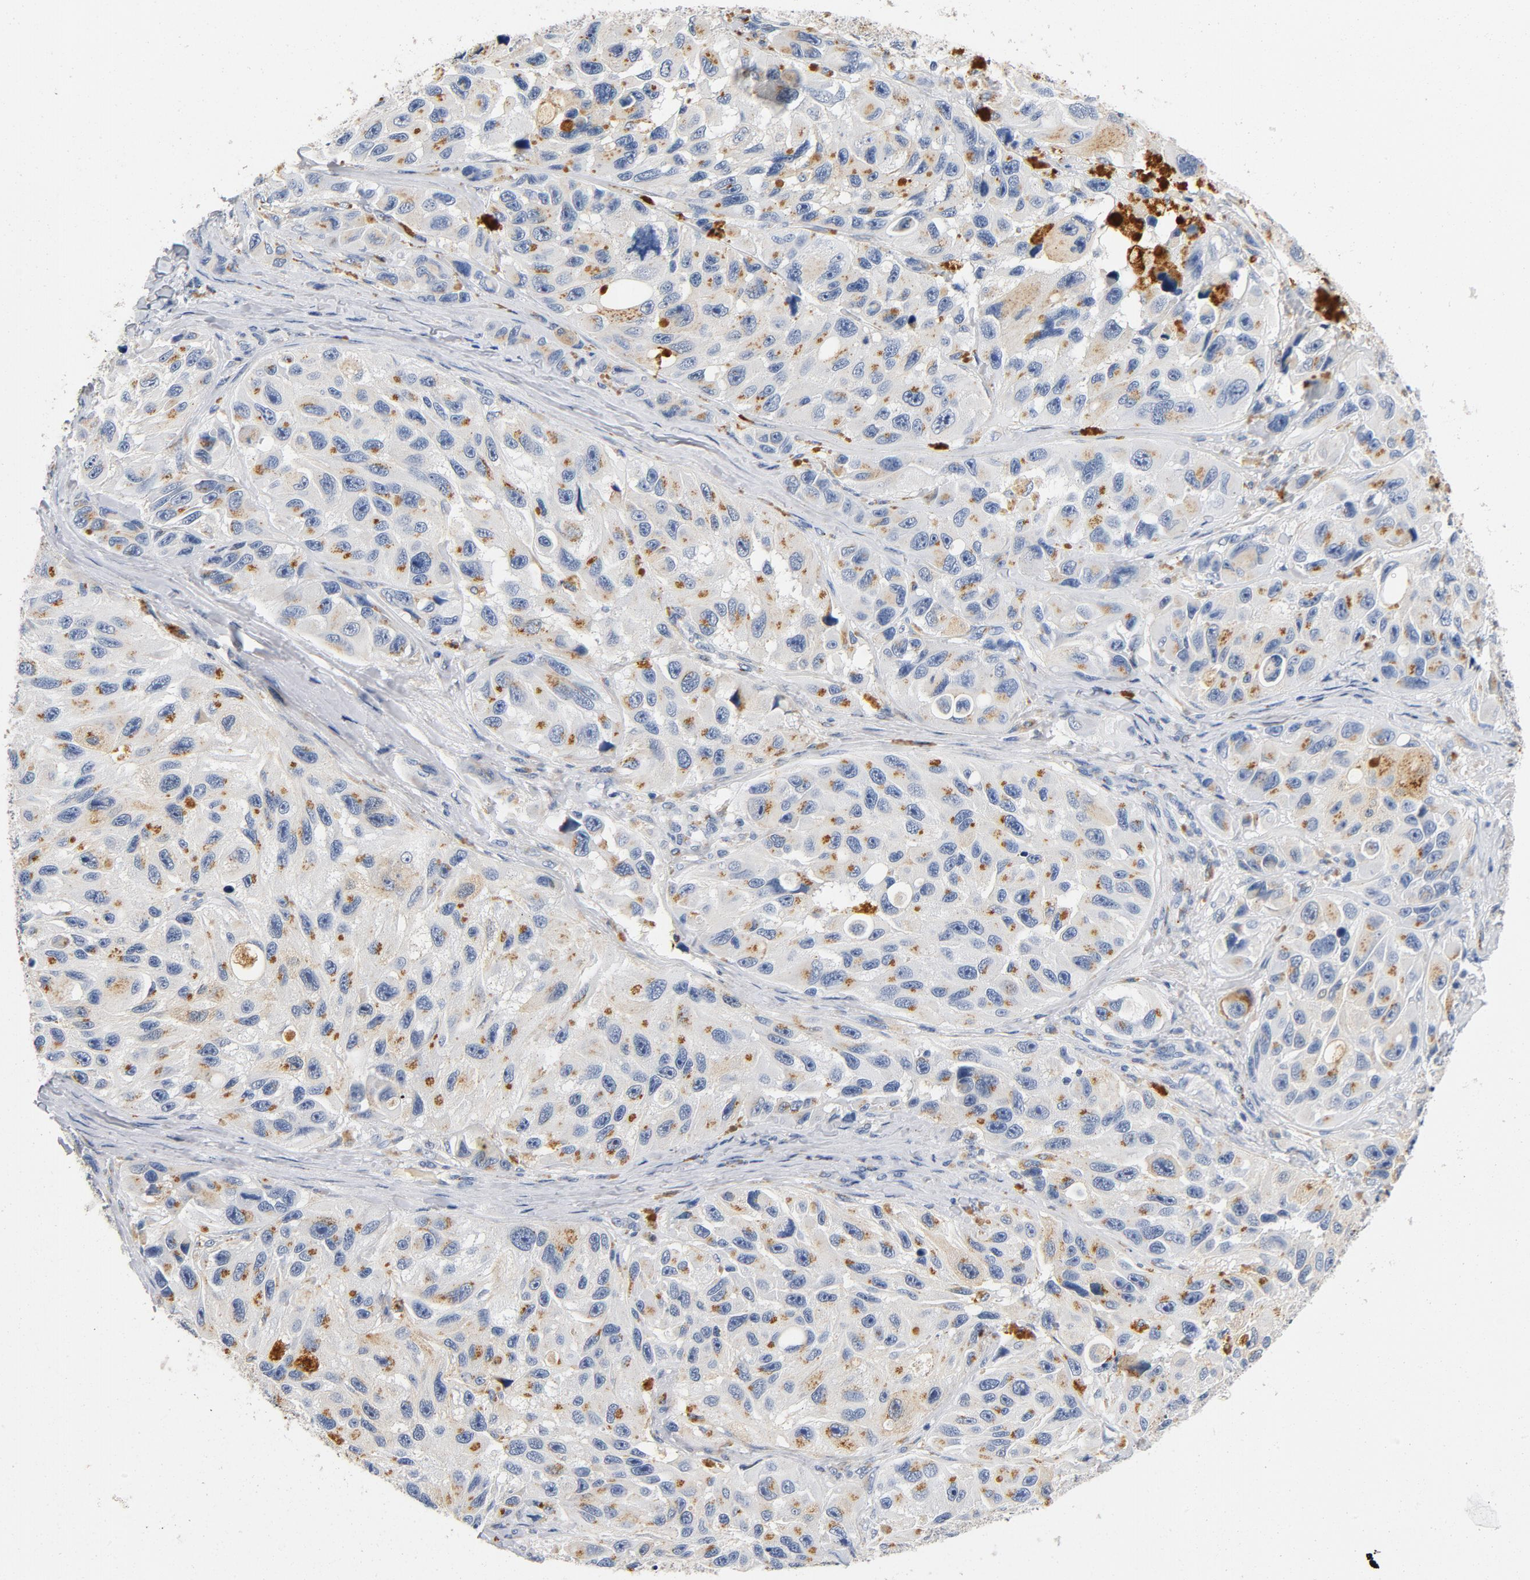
{"staining": {"intensity": "weak", "quantity": "<25%", "location": "cytoplasmic/membranous"}, "tissue": "melanoma", "cell_type": "Tumor cells", "image_type": "cancer", "snomed": [{"axis": "morphology", "description": "Malignant melanoma, NOS"}, {"axis": "topography", "description": "Skin"}], "caption": "Immunohistochemistry histopathology image of melanoma stained for a protein (brown), which exhibits no positivity in tumor cells.", "gene": "LMAN2", "patient": {"sex": "female", "age": 73}}